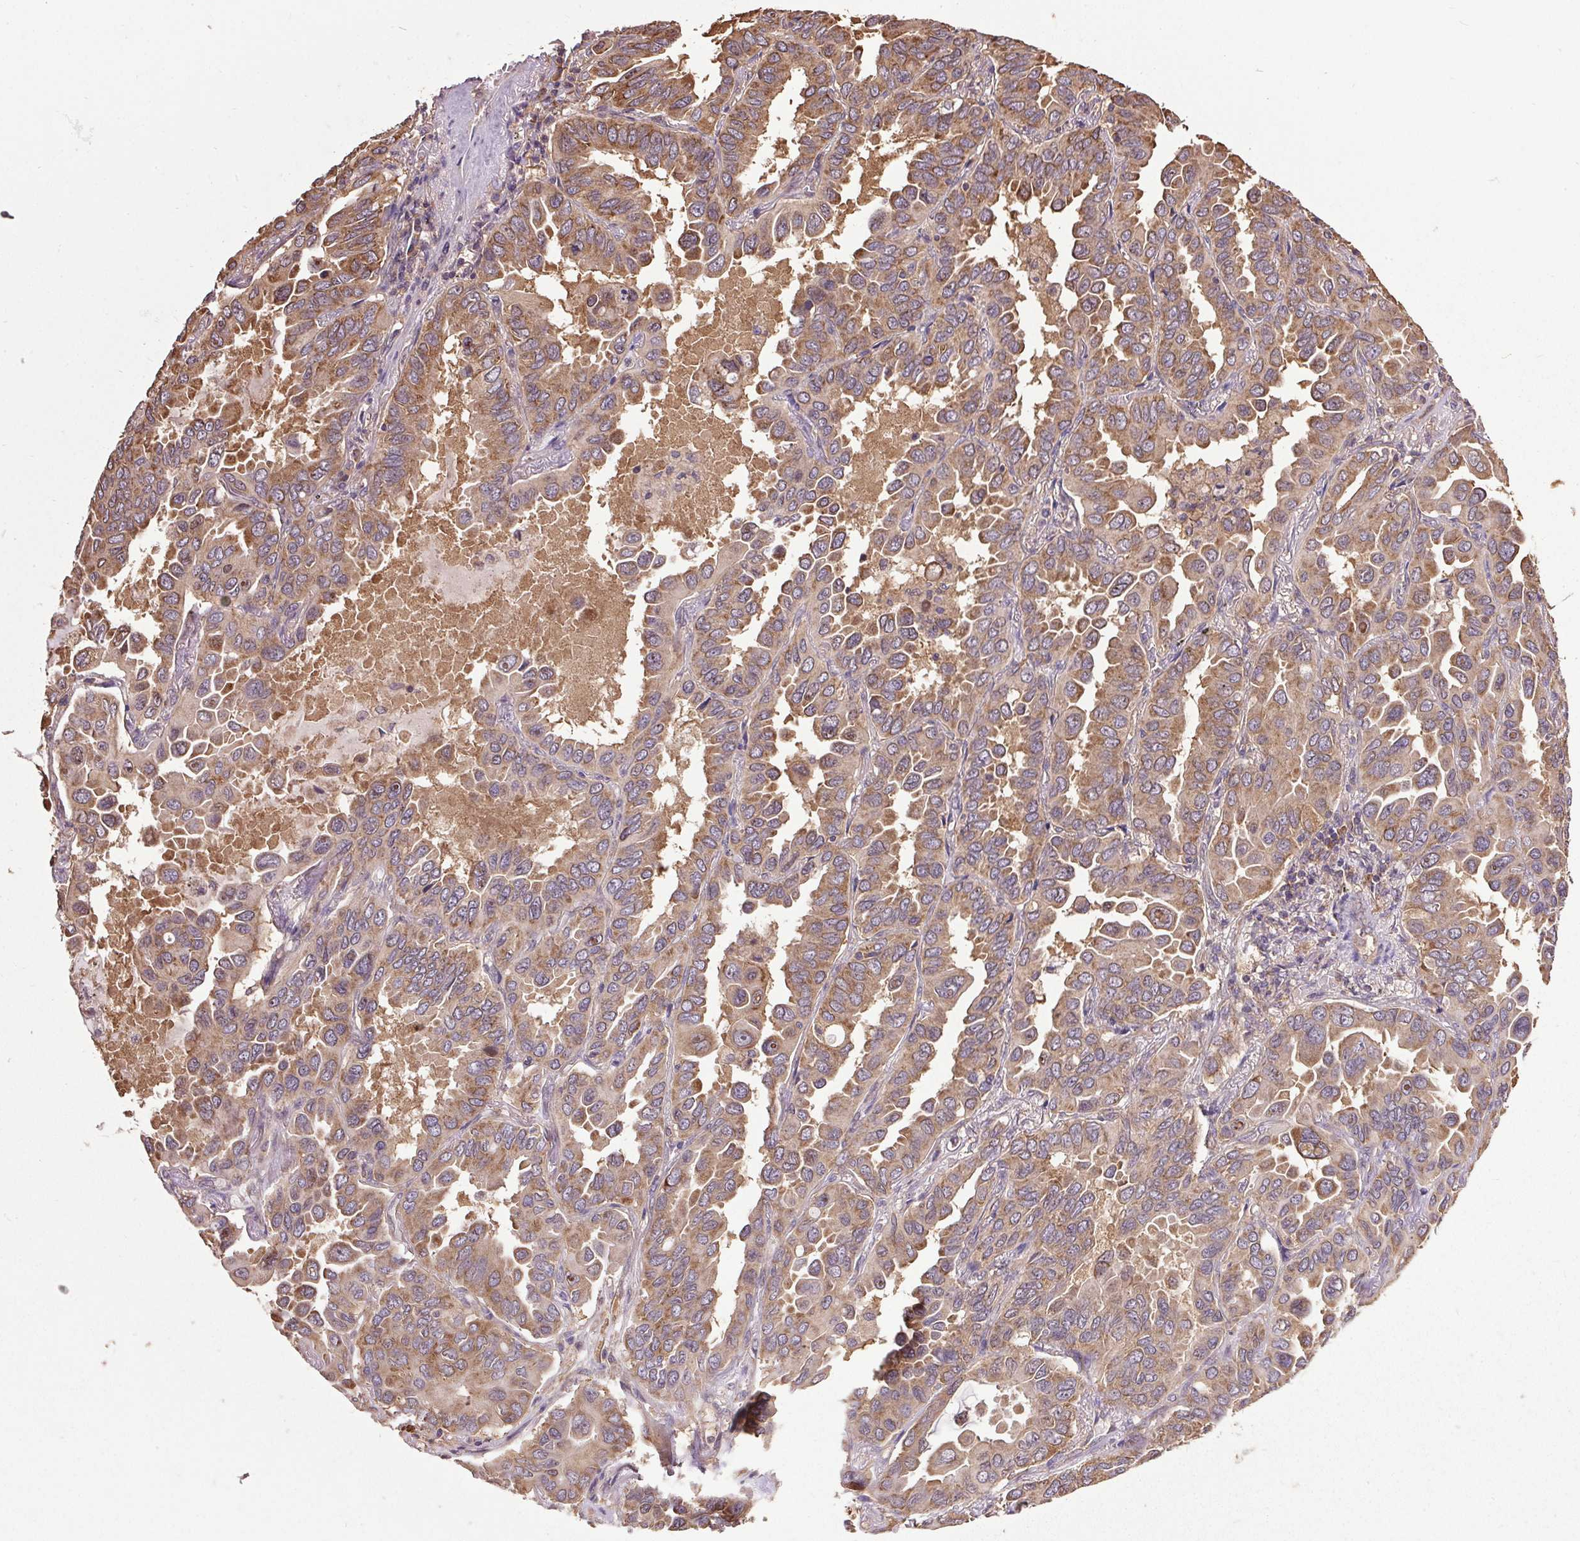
{"staining": {"intensity": "moderate", "quantity": ">75%", "location": "cytoplasmic/membranous"}, "tissue": "lung cancer", "cell_type": "Tumor cells", "image_type": "cancer", "snomed": [{"axis": "morphology", "description": "Adenocarcinoma, NOS"}, {"axis": "topography", "description": "Lung"}], "caption": "Immunohistochemistry (IHC) micrograph of lung cancer stained for a protein (brown), which demonstrates medium levels of moderate cytoplasmic/membranous positivity in about >75% of tumor cells.", "gene": "EIF2S1", "patient": {"sex": "male", "age": 64}}